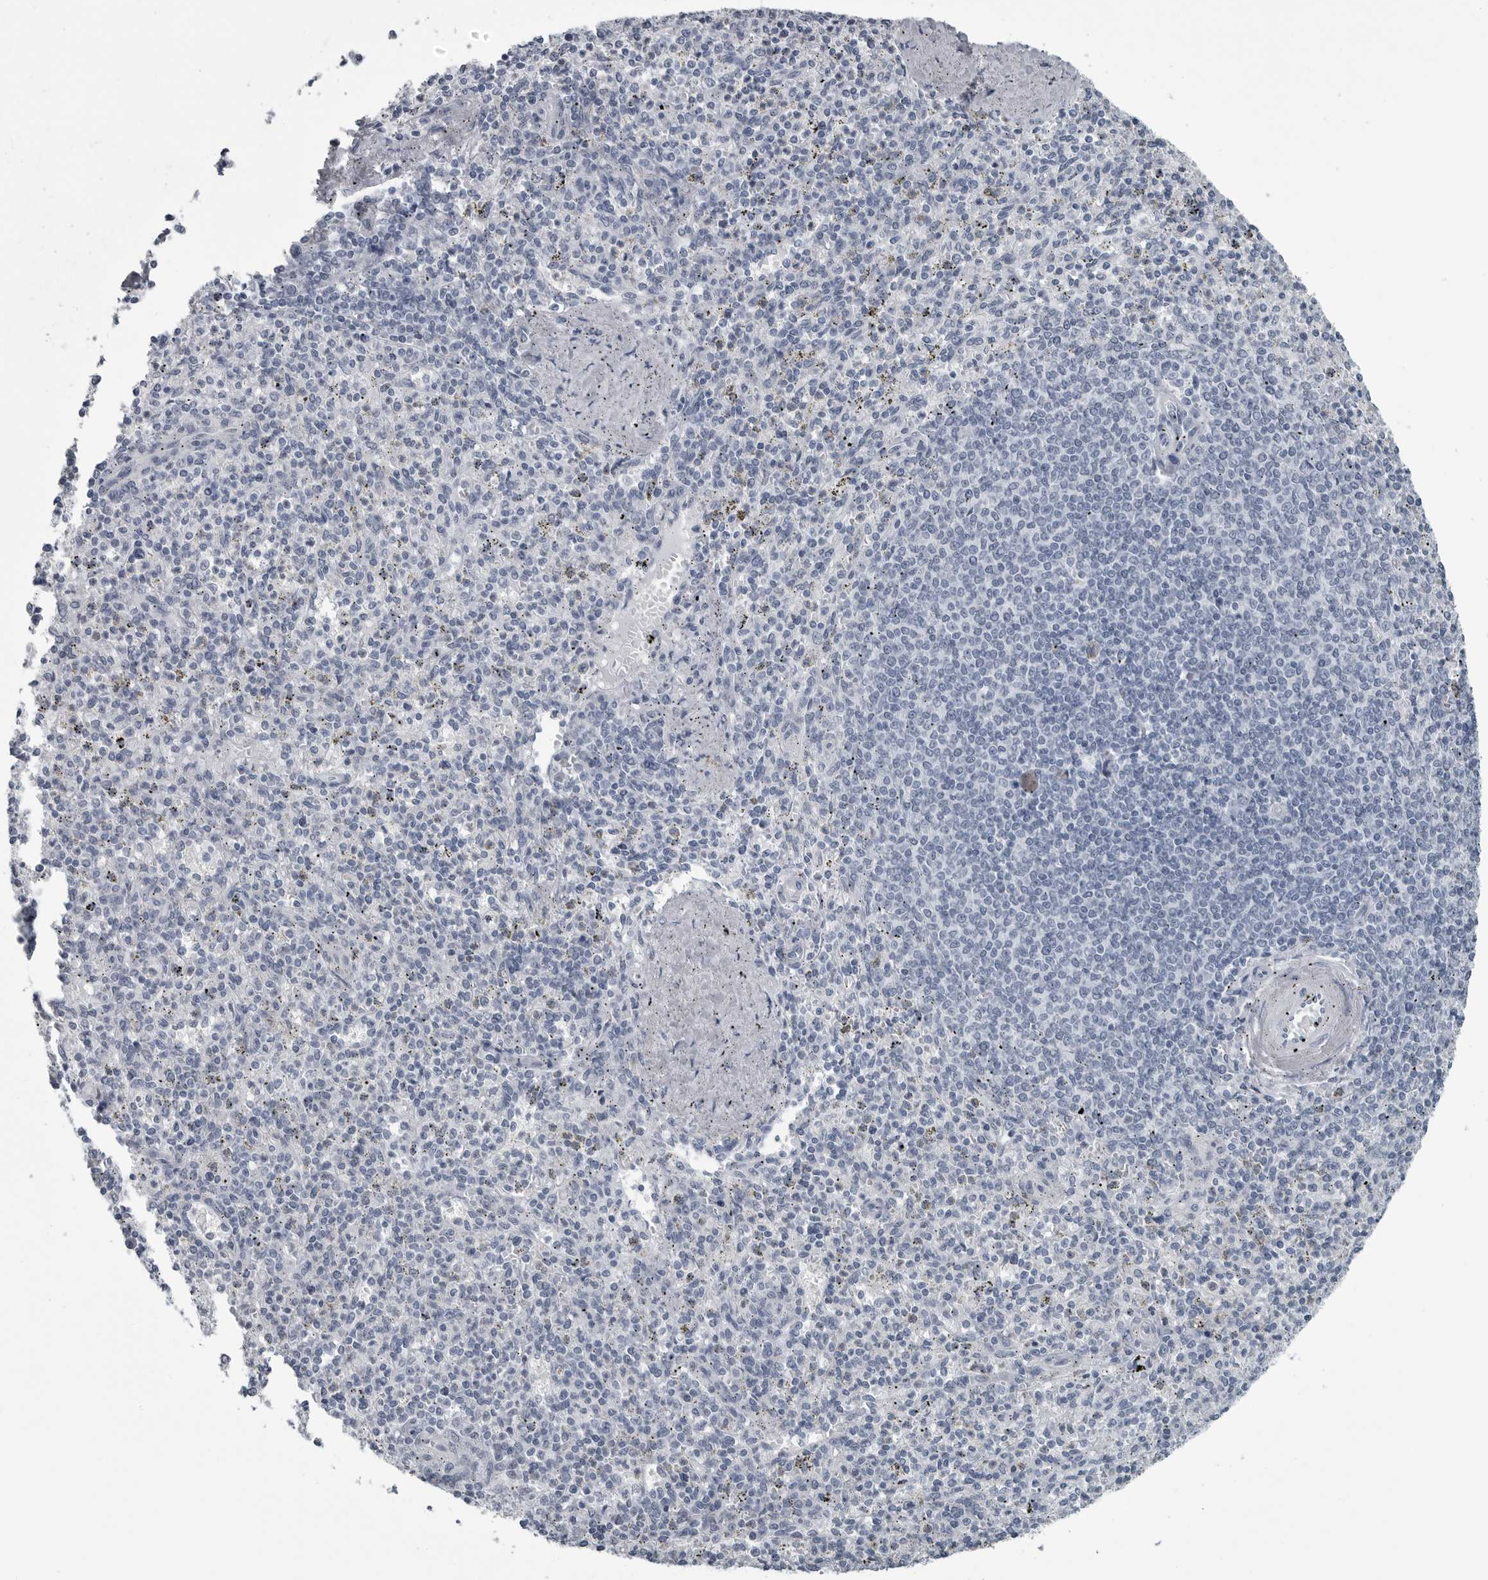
{"staining": {"intensity": "negative", "quantity": "none", "location": "none"}, "tissue": "spleen", "cell_type": "Cells in red pulp", "image_type": "normal", "snomed": [{"axis": "morphology", "description": "Normal tissue, NOS"}, {"axis": "topography", "description": "Spleen"}], "caption": "IHC photomicrograph of benign spleen: human spleen stained with DAB (3,3'-diaminobenzidine) displays no significant protein positivity in cells in red pulp. Brightfield microscopy of immunohistochemistry (IHC) stained with DAB (3,3'-diaminobenzidine) (brown) and hematoxylin (blue), captured at high magnification.", "gene": "MYOC", "patient": {"sex": "male", "age": 72}}